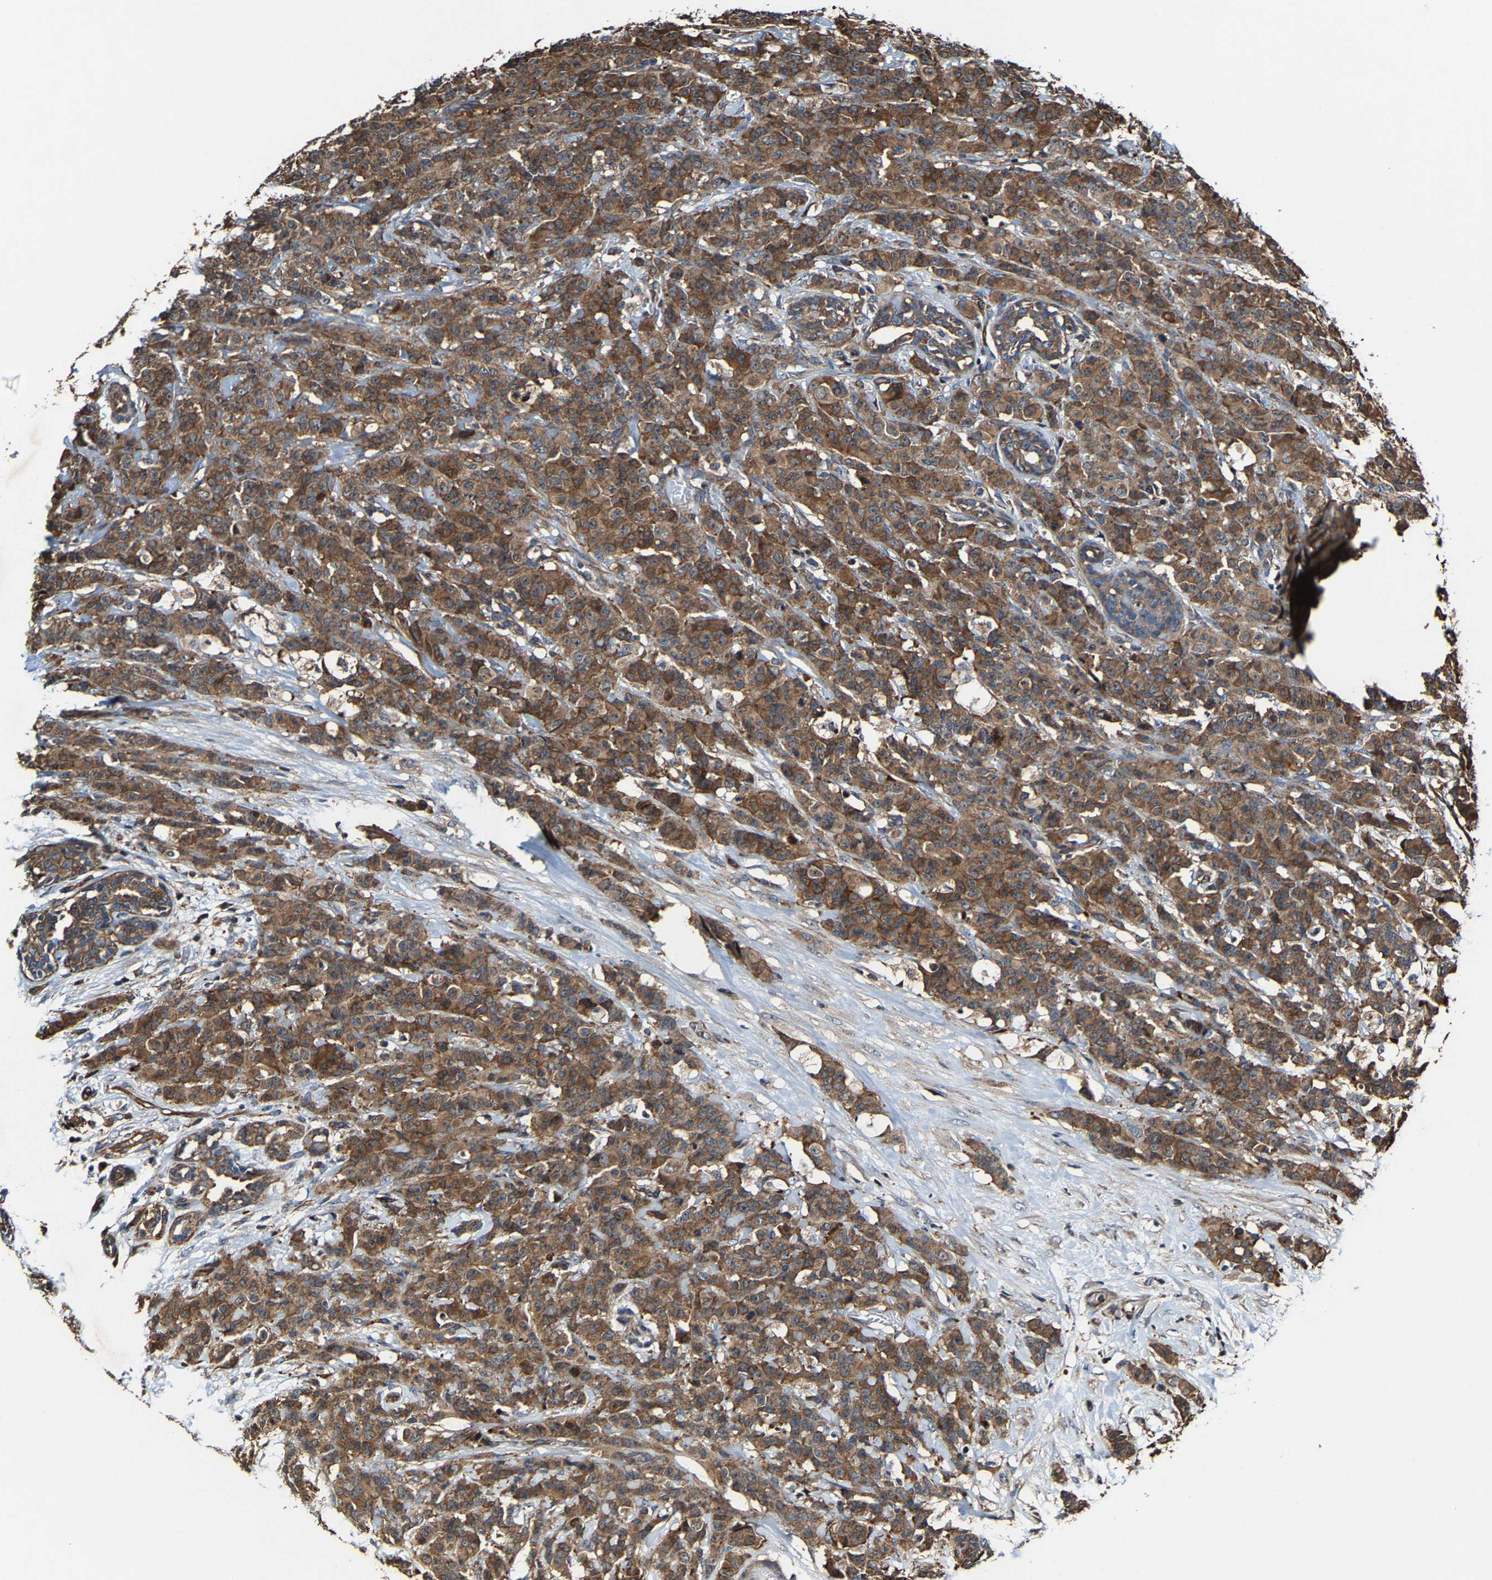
{"staining": {"intensity": "moderate", "quantity": ">75%", "location": "cytoplasmic/membranous"}, "tissue": "breast cancer", "cell_type": "Tumor cells", "image_type": "cancer", "snomed": [{"axis": "morphology", "description": "Normal tissue, NOS"}, {"axis": "morphology", "description": "Duct carcinoma"}, {"axis": "topography", "description": "Breast"}], "caption": "The image shows immunohistochemical staining of breast invasive ductal carcinoma. There is moderate cytoplasmic/membranous expression is seen in about >75% of tumor cells. (IHC, brightfield microscopy, high magnification).", "gene": "GFRA3", "patient": {"sex": "female", "age": 40}}